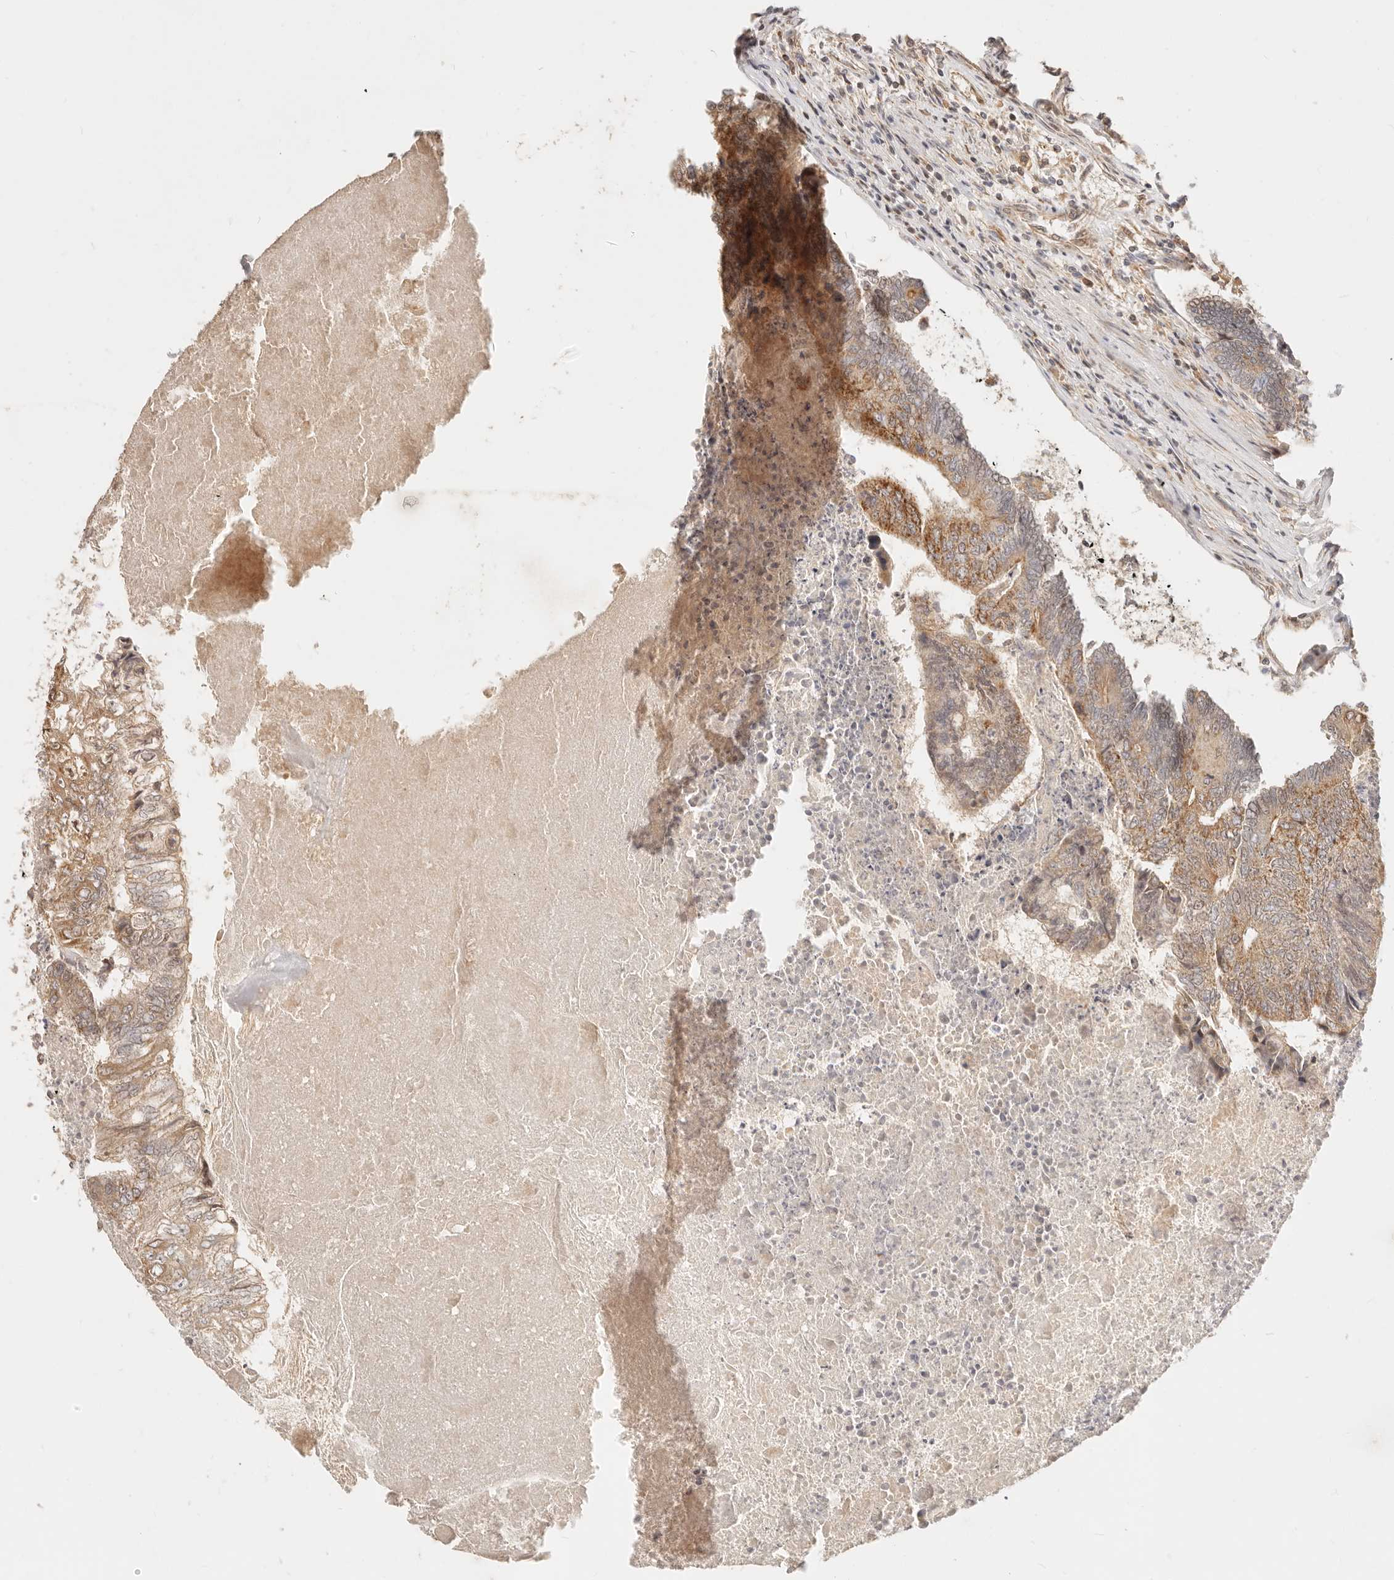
{"staining": {"intensity": "moderate", "quantity": ">75%", "location": "cytoplasmic/membranous"}, "tissue": "colorectal cancer", "cell_type": "Tumor cells", "image_type": "cancer", "snomed": [{"axis": "morphology", "description": "Adenocarcinoma, NOS"}, {"axis": "topography", "description": "Colon"}], "caption": "This is a histology image of immunohistochemistry staining of adenocarcinoma (colorectal), which shows moderate expression in the cytoplasmic/membranous of tumor cells.", "gene": "TIMM17A", "patient": {"sex": "female", "age": 67}}